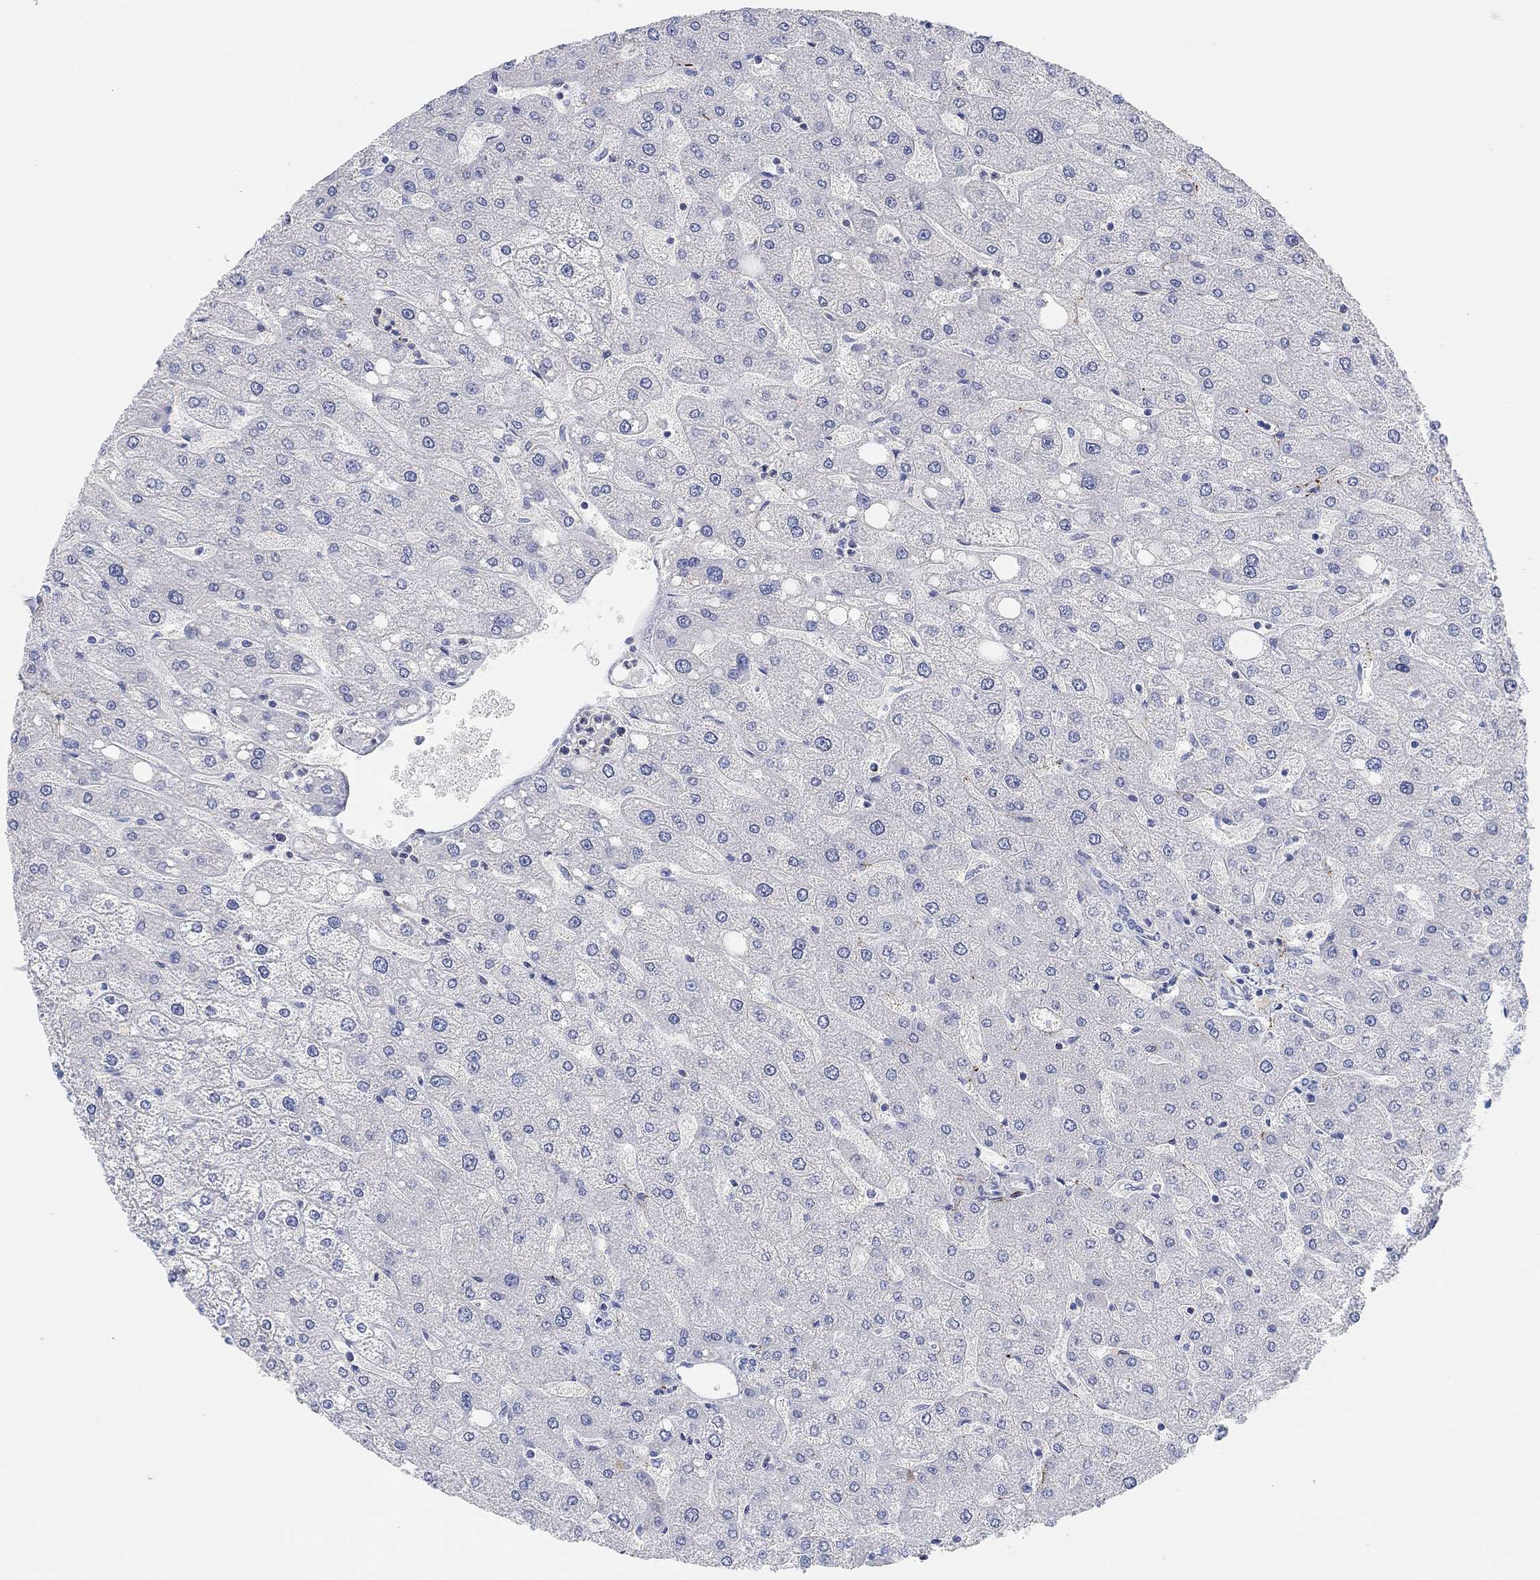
{"staining": {"intensity": "negative", "quantity": "none", "location": "none"}, "tissue": "liver", "cell_type": "Cholangiocytes", "image_type": "normal", "snomed": [{"axis": "morphology", "description": "Normal tissue, NOS"}, {"axis": "topography", "description": "Liver"}], "caption": "The micrograph demonstrates no staining of cholangiocytes in unremarkable liver. (Stains: DAB (3,3'-diaminobenzidine) IHC with hematoxylin counter stain, Microscopy: brightfield microscopy at high magnification).", "gene": "VAT1L", "patient": {"sex": "male", "age": 67}}